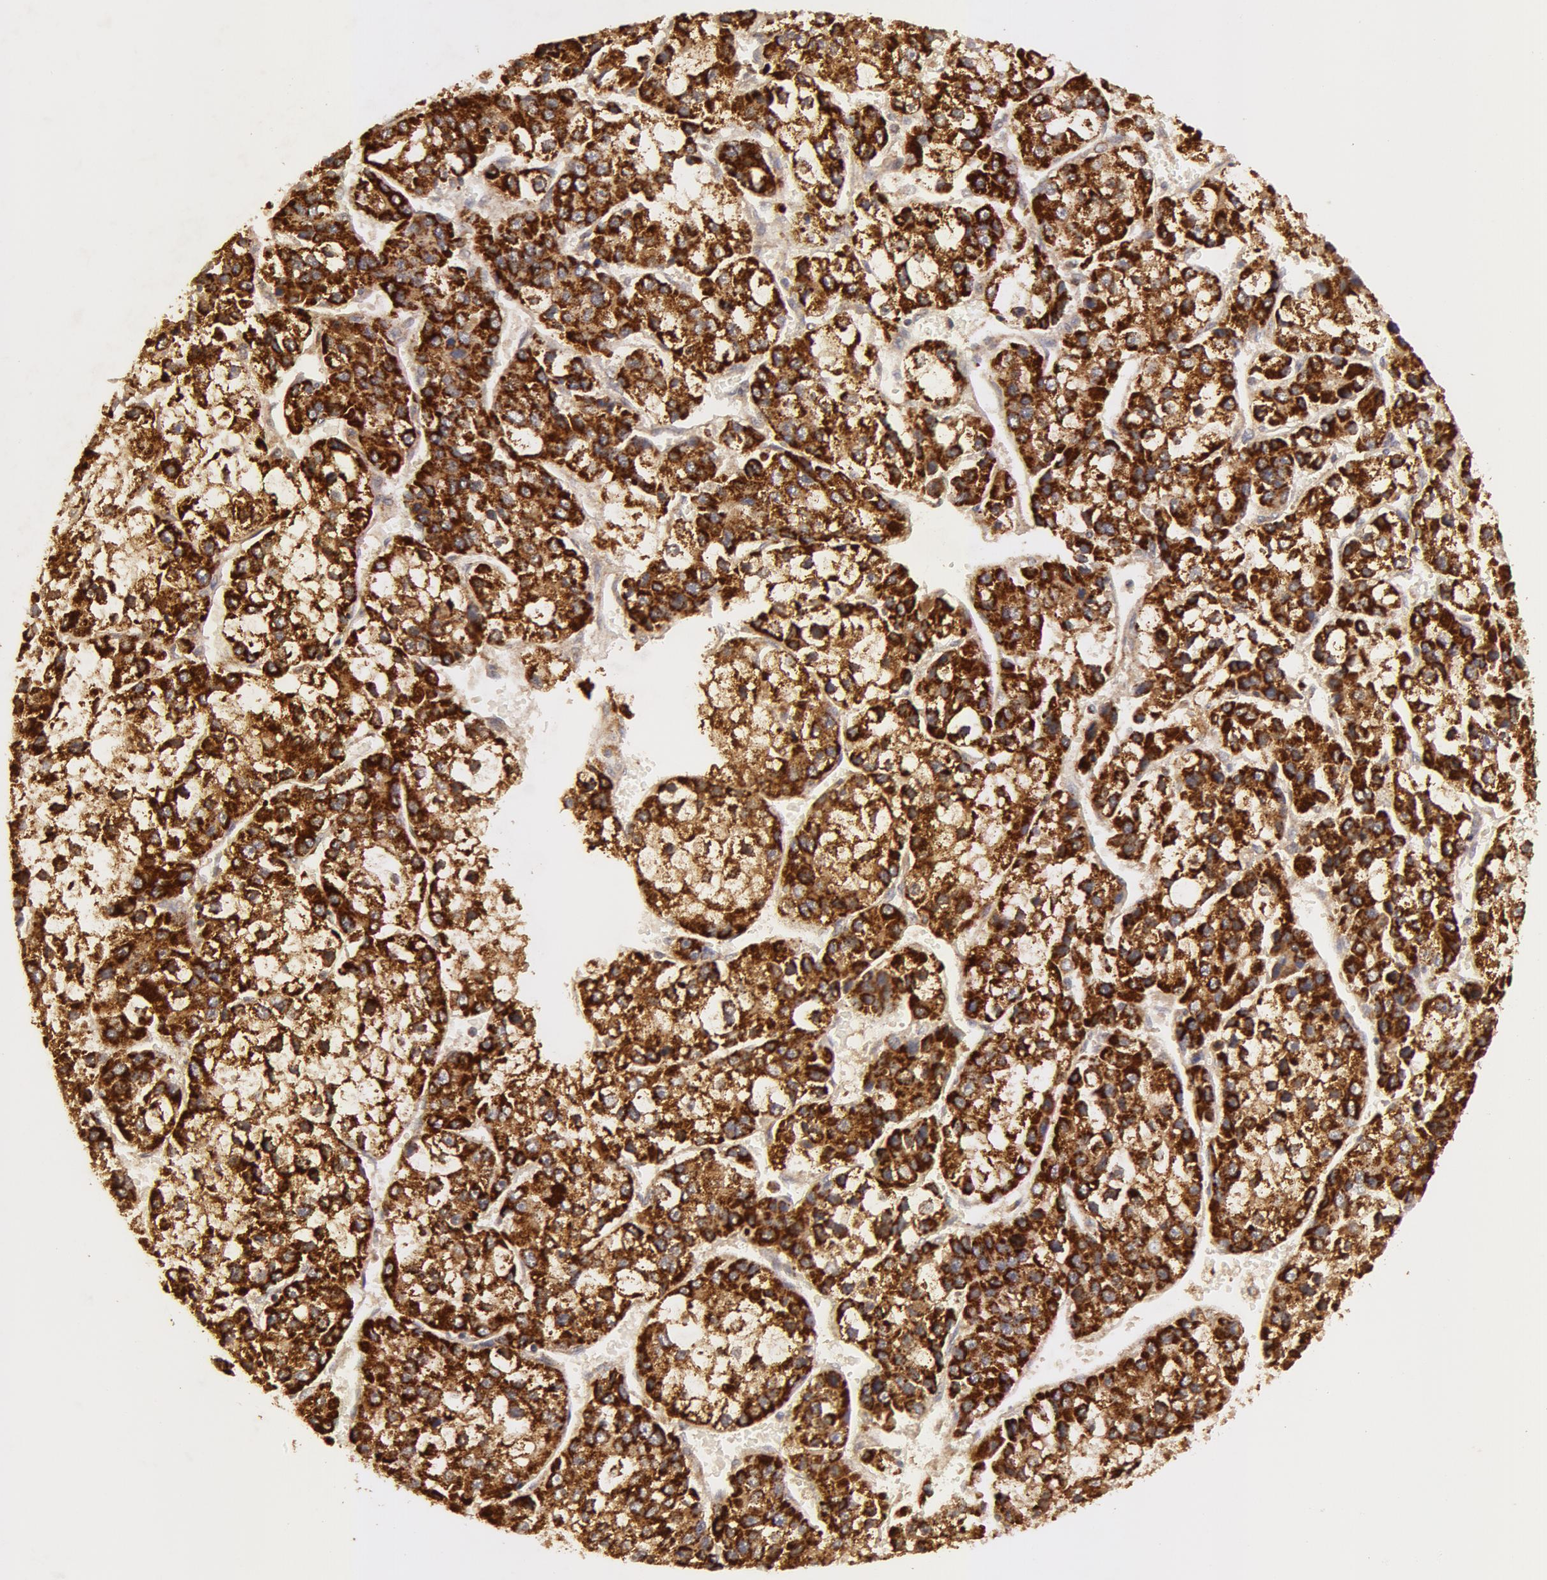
{"staining": {"intensity": "strong", "quantity": ">75%", "location": "cytoplasmic/membranous"}, "tissue": "liver cancer", "cell_type": "Tumor cells", "image_type": "cancer", "snomed": [{"axis": "morphology", "description": "Carcinoma, Hepatocellular, NOS"}, {"axis": "topography", "description": "Liver"}], "caption": "The micrograph exhibits immunohistochemical staining of liver cancer. There is strong cytoplasmic/membranous expression is present in about >75% of tumor cells. The protein of interest is stained brown, and the nuclei are stained in blue (DAB IHC with brightfield microscopy, high magnification).", "gene": "ADPRH", "patient": {"sex": "female", "age": 66}}